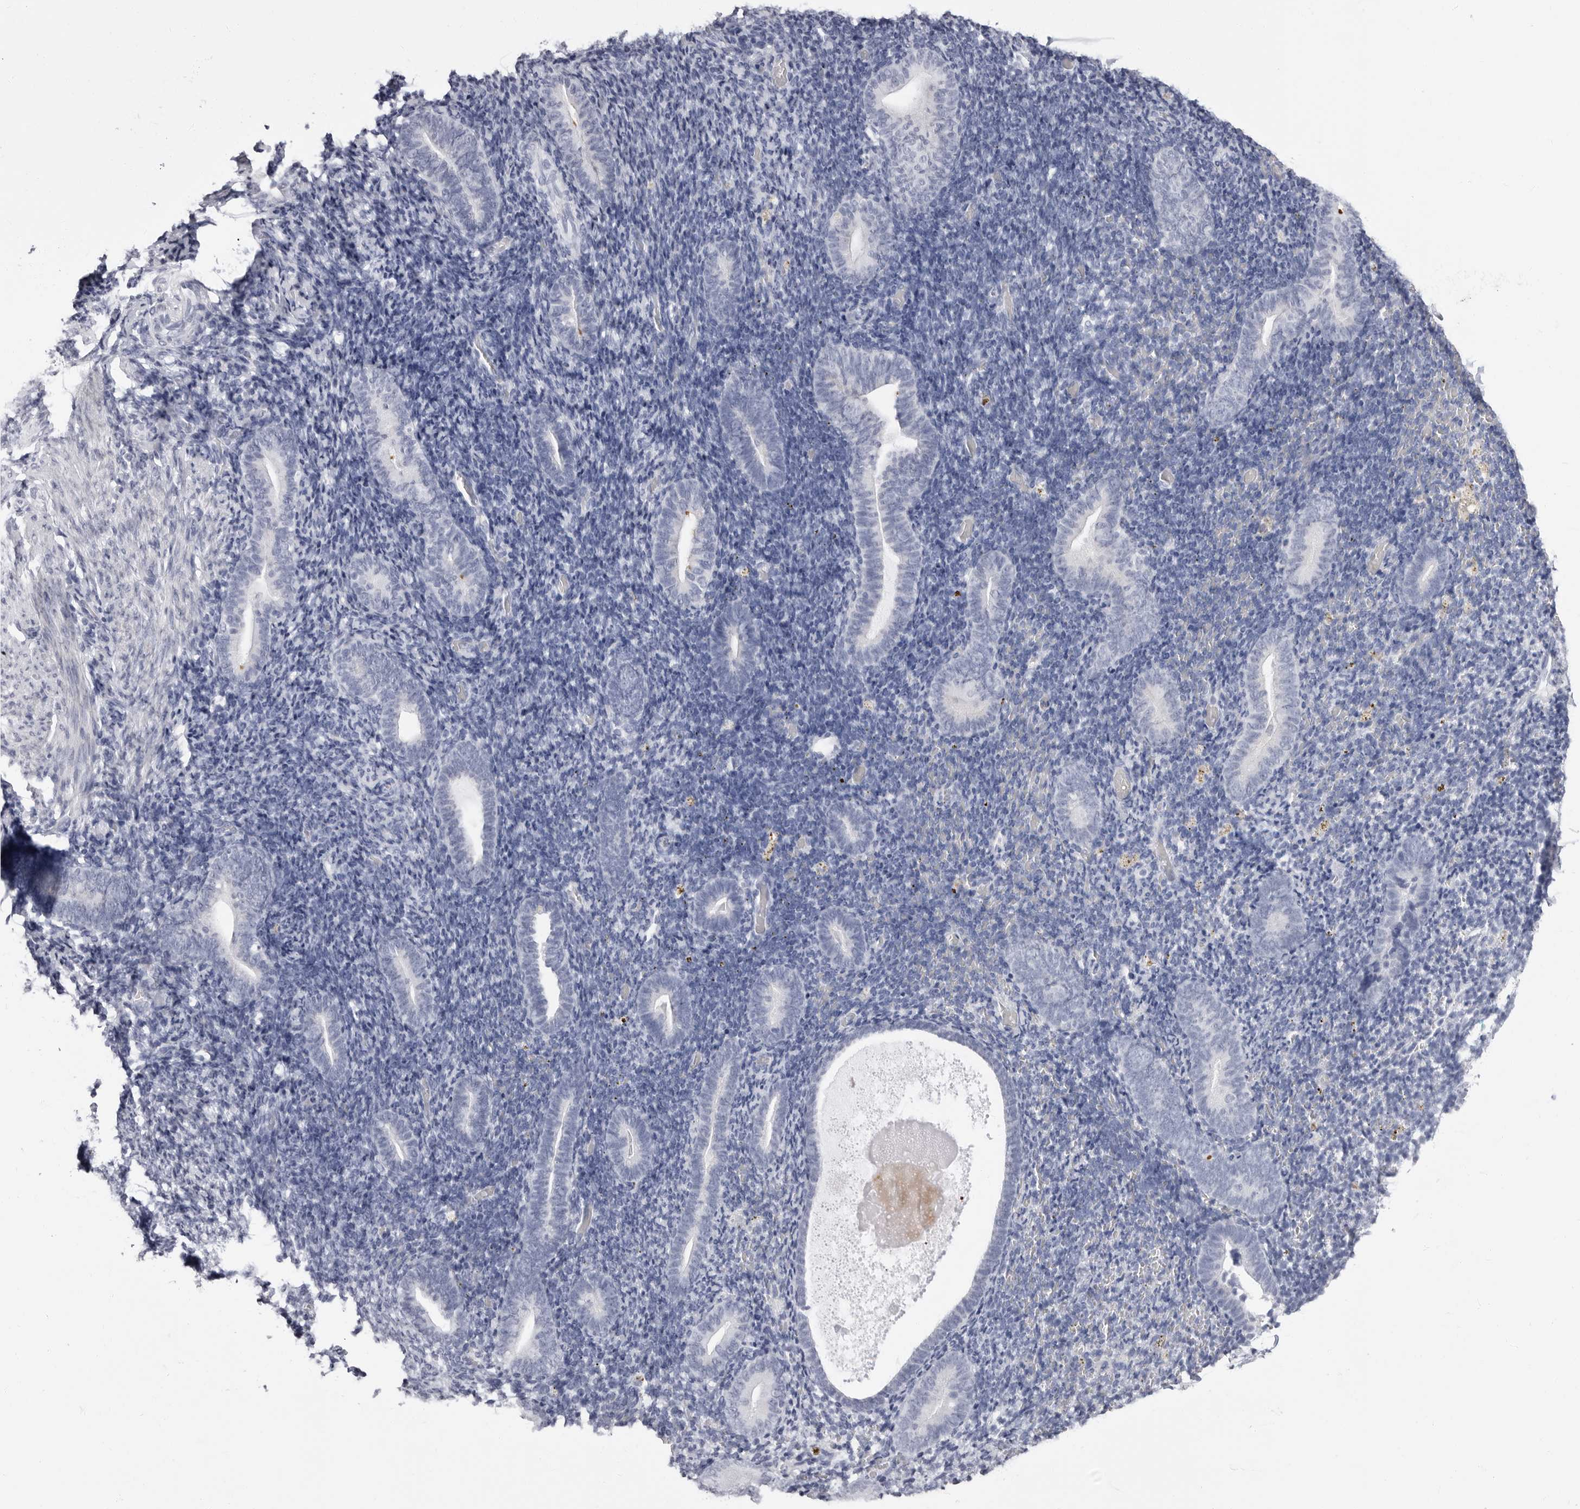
{"staining": {"intensity": "negative", "quantity": "none", "location": "none"}, "tissue": "endometrium", "cell_type": "Cells in endometrial stroma", "image_type": "normal", "snomed": [{"axis": "morphology", "description": "Normal tissue, NOS"}, {"axis": "topography", "description": "Endometrium"}], "caption": "The IHC photomicrograph has no significant expression in cells in endometrial stroma of endometrium.", "gene": "ERICH3", "patient": {"sex": "female", "age": 51}}